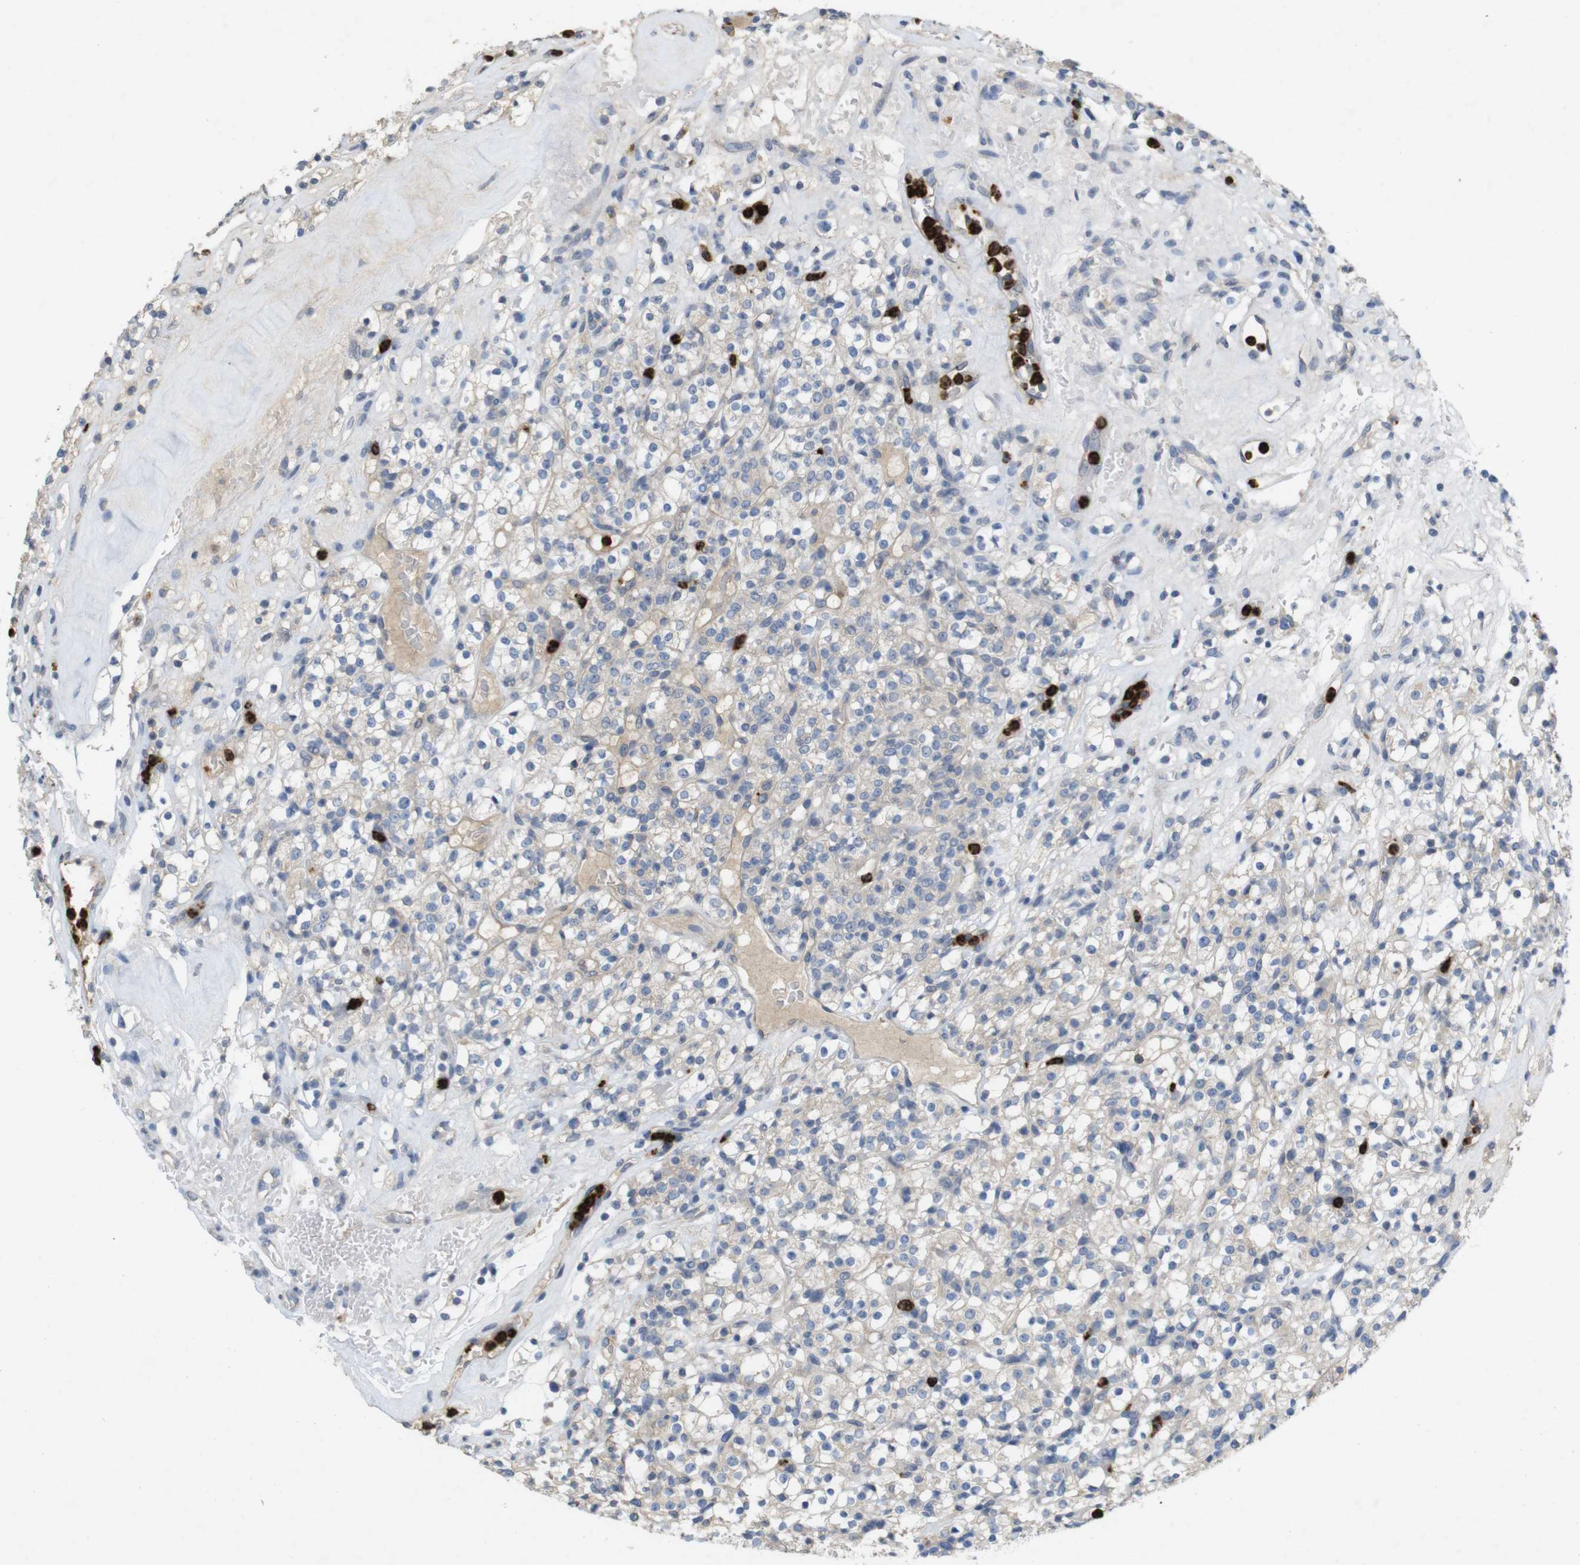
{"staining": {"intensity": "negative", "quantity": "none", "location": "none"}, "tissue": "renal cancer", "cell_type": "Tumor cells", "image_type": "cancer", "snomed": [{"axis": "morphology", "description": "Normal tissue, NOS"}, {"axis": "morphology", "description": "Adenocarcinoma, NOS"}, {"axis": "topography", "description": "Kidney"}], "caption": "High power microscopy photomicrograph of an immunohistochemistry micrograph of adenocarcinoma (renal), revealing no significant positivity in tumor cells.", "gene": "TSPAN14", "patient": {"sex": "female", "age": 72}}